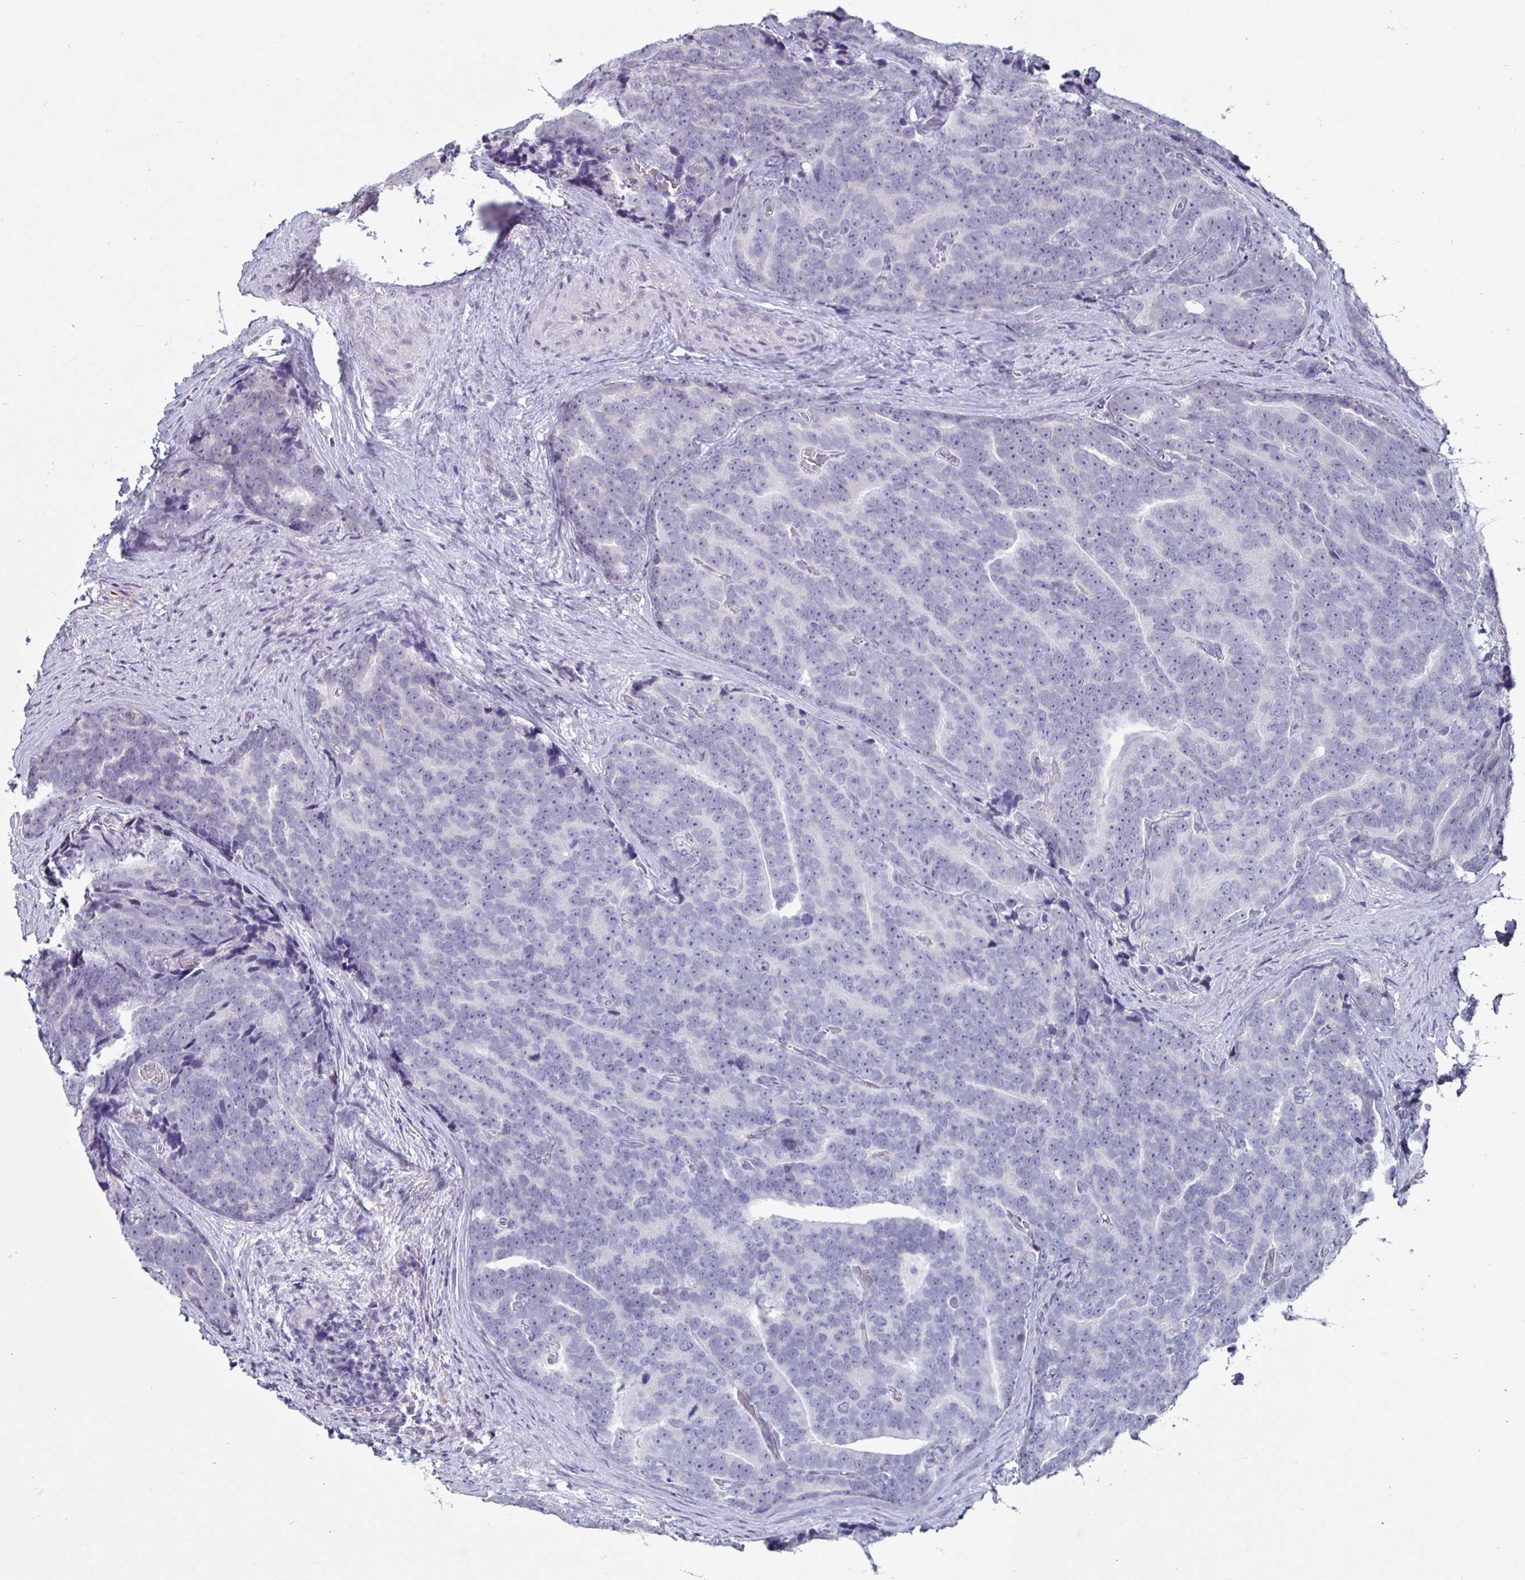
{"staining": {"intensity": "negative", "quantity": "none", "location": "none"}, "tissue": "prostate cancer", "cell_type": "Tumor cells", "image_type": "cancer", "snomed": [{"axis": "morphology", "description": "Adenocarcinoma, Low grade"}, {"axis": "topography", "description": "Prostate"}], "caption": "Tumor cells are negative for protein expression in human adenocarcinoma (low-grade) (prostate). (DAB immunohistochemistry, high magnification).", "gene": "OOSP2", "patient": {"sex": "male", "age": 62}}